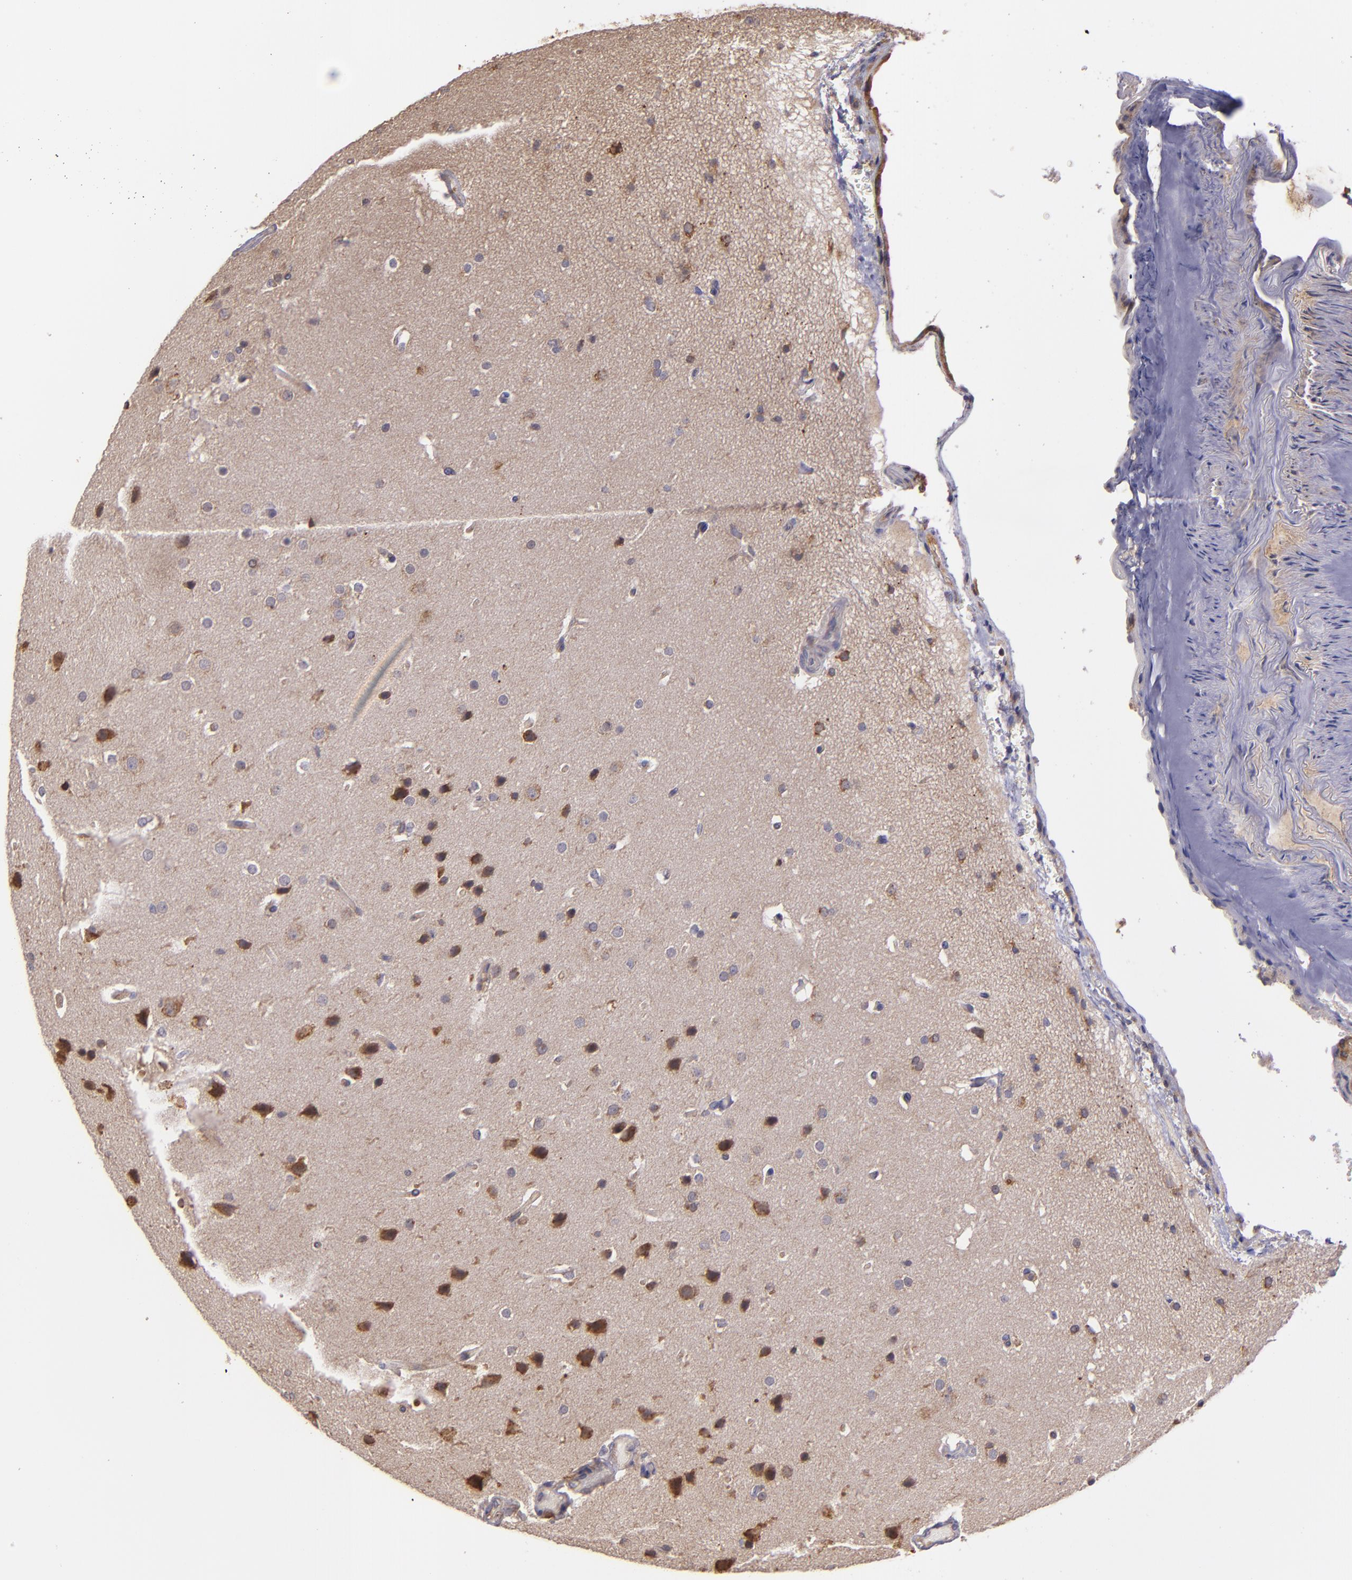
{"staining": {"intensity": "moderate", "quantity": ">75%", "location": "cytoplasmic/membranous"}, "tissue": "glioma", "cell_type": "Tumor cells", "image_type": "cancer", "snomed": [{"axis": "morphology", "description": "Glioma, malignant, Low grade"}, {"axis": "topography", "description": "Cerebral cortex"}], "caption": "Protein expression analysis of human glioma reveals moderate cytoplasmic/membranous staining in about >75% of tumor cells.", "gene": "ECE1", "patient": {"sex": "female", "age": 47}}